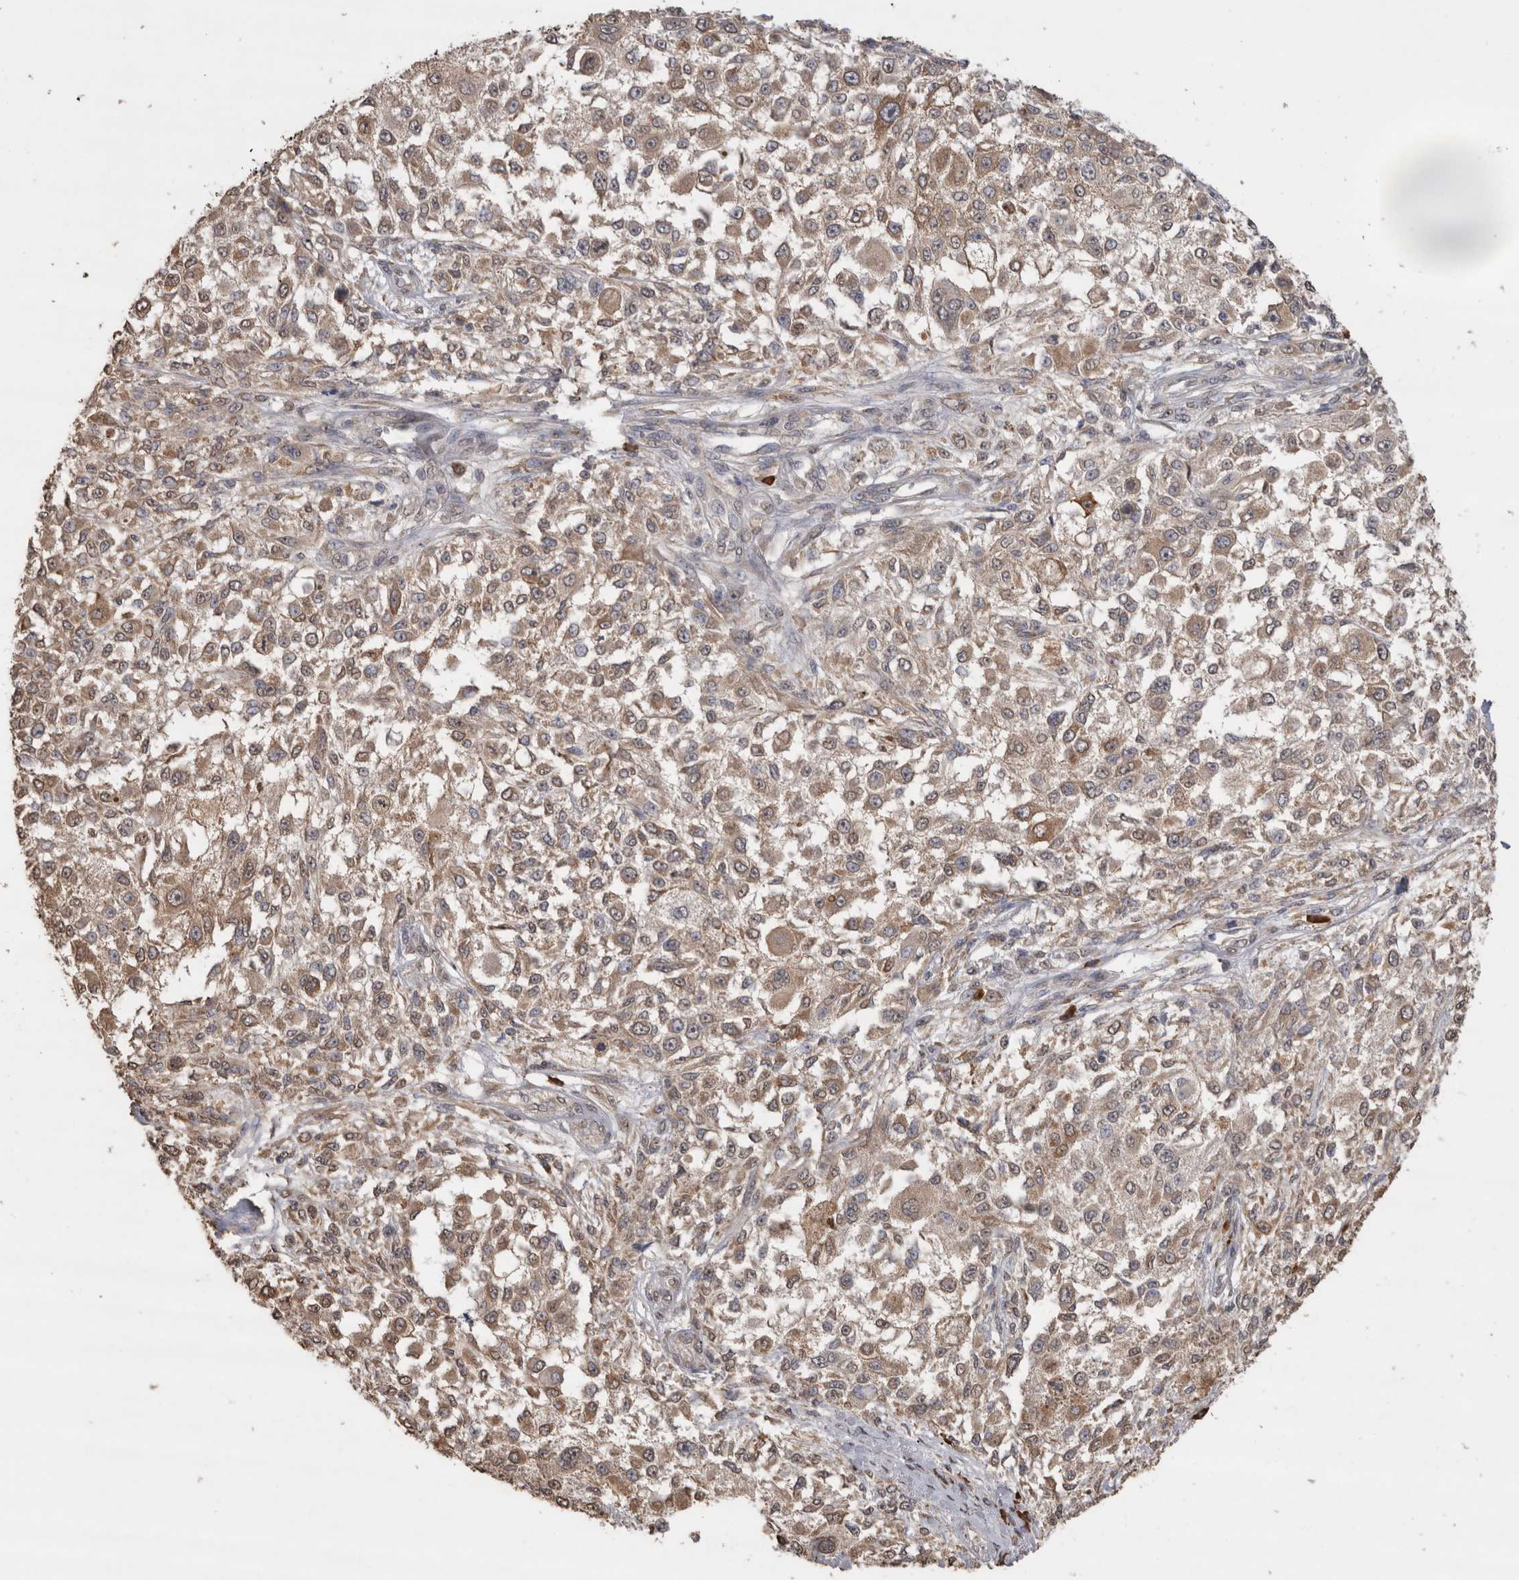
{"staining": {"intensity": "weak", "quantity": ">75%", "location": "cytoplasmic/membranous"}, "tissue": "melanoma", "cell_type": "Tumor cells", "image_type": "cancer", "snomed": [{"axis": "morphology", "description": "Necrosis, NOS"}, {"axis": "morphology", "description": "Malignant melanoma, NOS"}, {"axis": "topography", "description": "Skin"}], "caption": "A high-resolution micrograph shows IHC staining of malignant melanoma, which exhibits weak cytoplasmic/membranous staining in approximately >75% of tumor cells.", "gene": "CRELD2", "patient": {"sex": "female", "age": 87}}